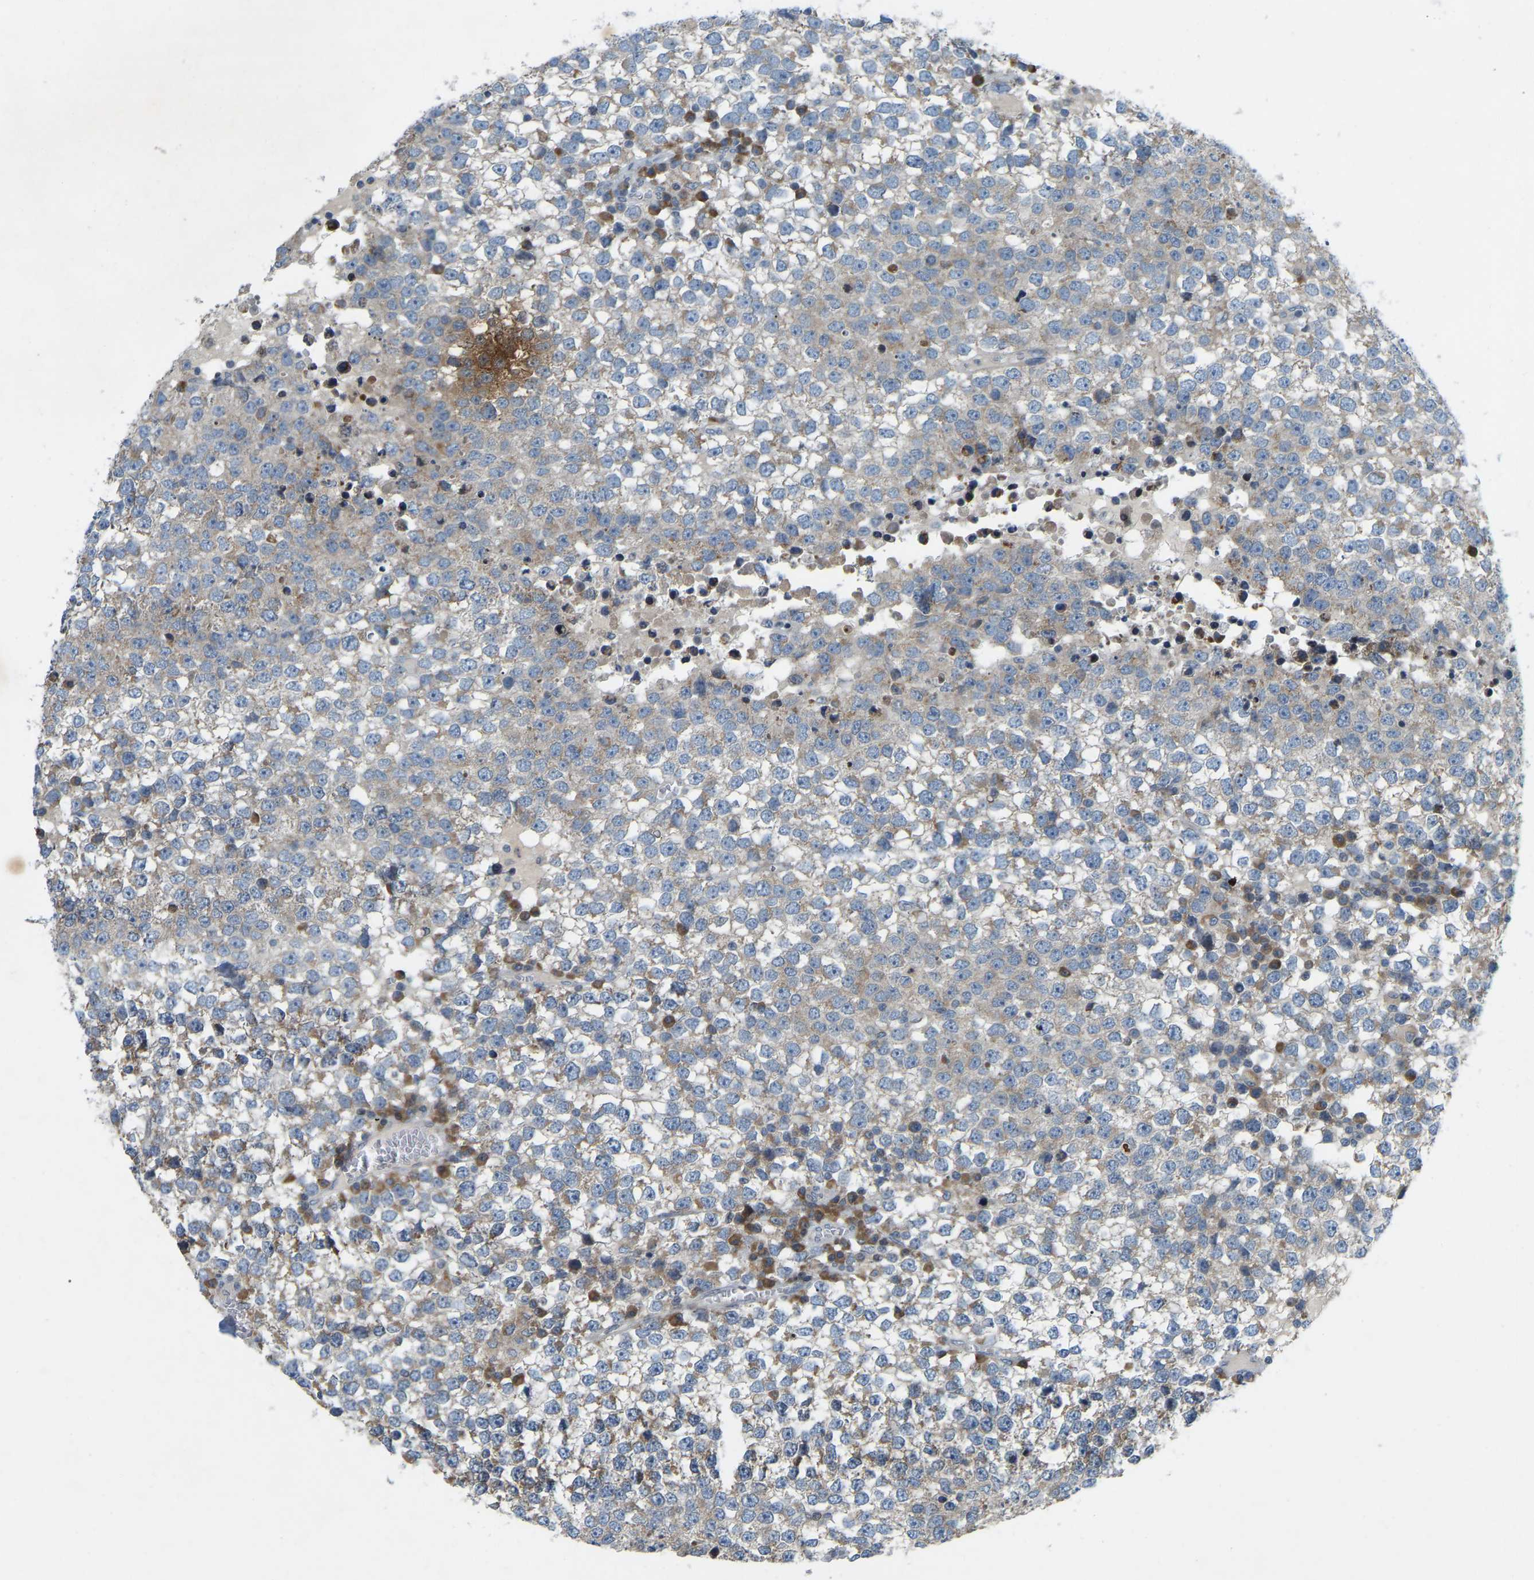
{"staining": {"intensity": "weak", "quantity": ">75%", "location": "cytoplasmic/membranous"}, "tissue": "testis cancer", "cell_type": "Tumor cells", "image_type": "cancer", "snomed": [{"axis": "morphology", "description": "Seminoma, NOS"}, {"axis": "topography", "description": "Testis"}], "caption": "Seminoma (testis) stained for a protein (brown) displays weak cytoplasmic/membranous positive expression in about >75% of tumor cells.", "gene": "PARL", "patient": {"sex": "male", "age": 65}}